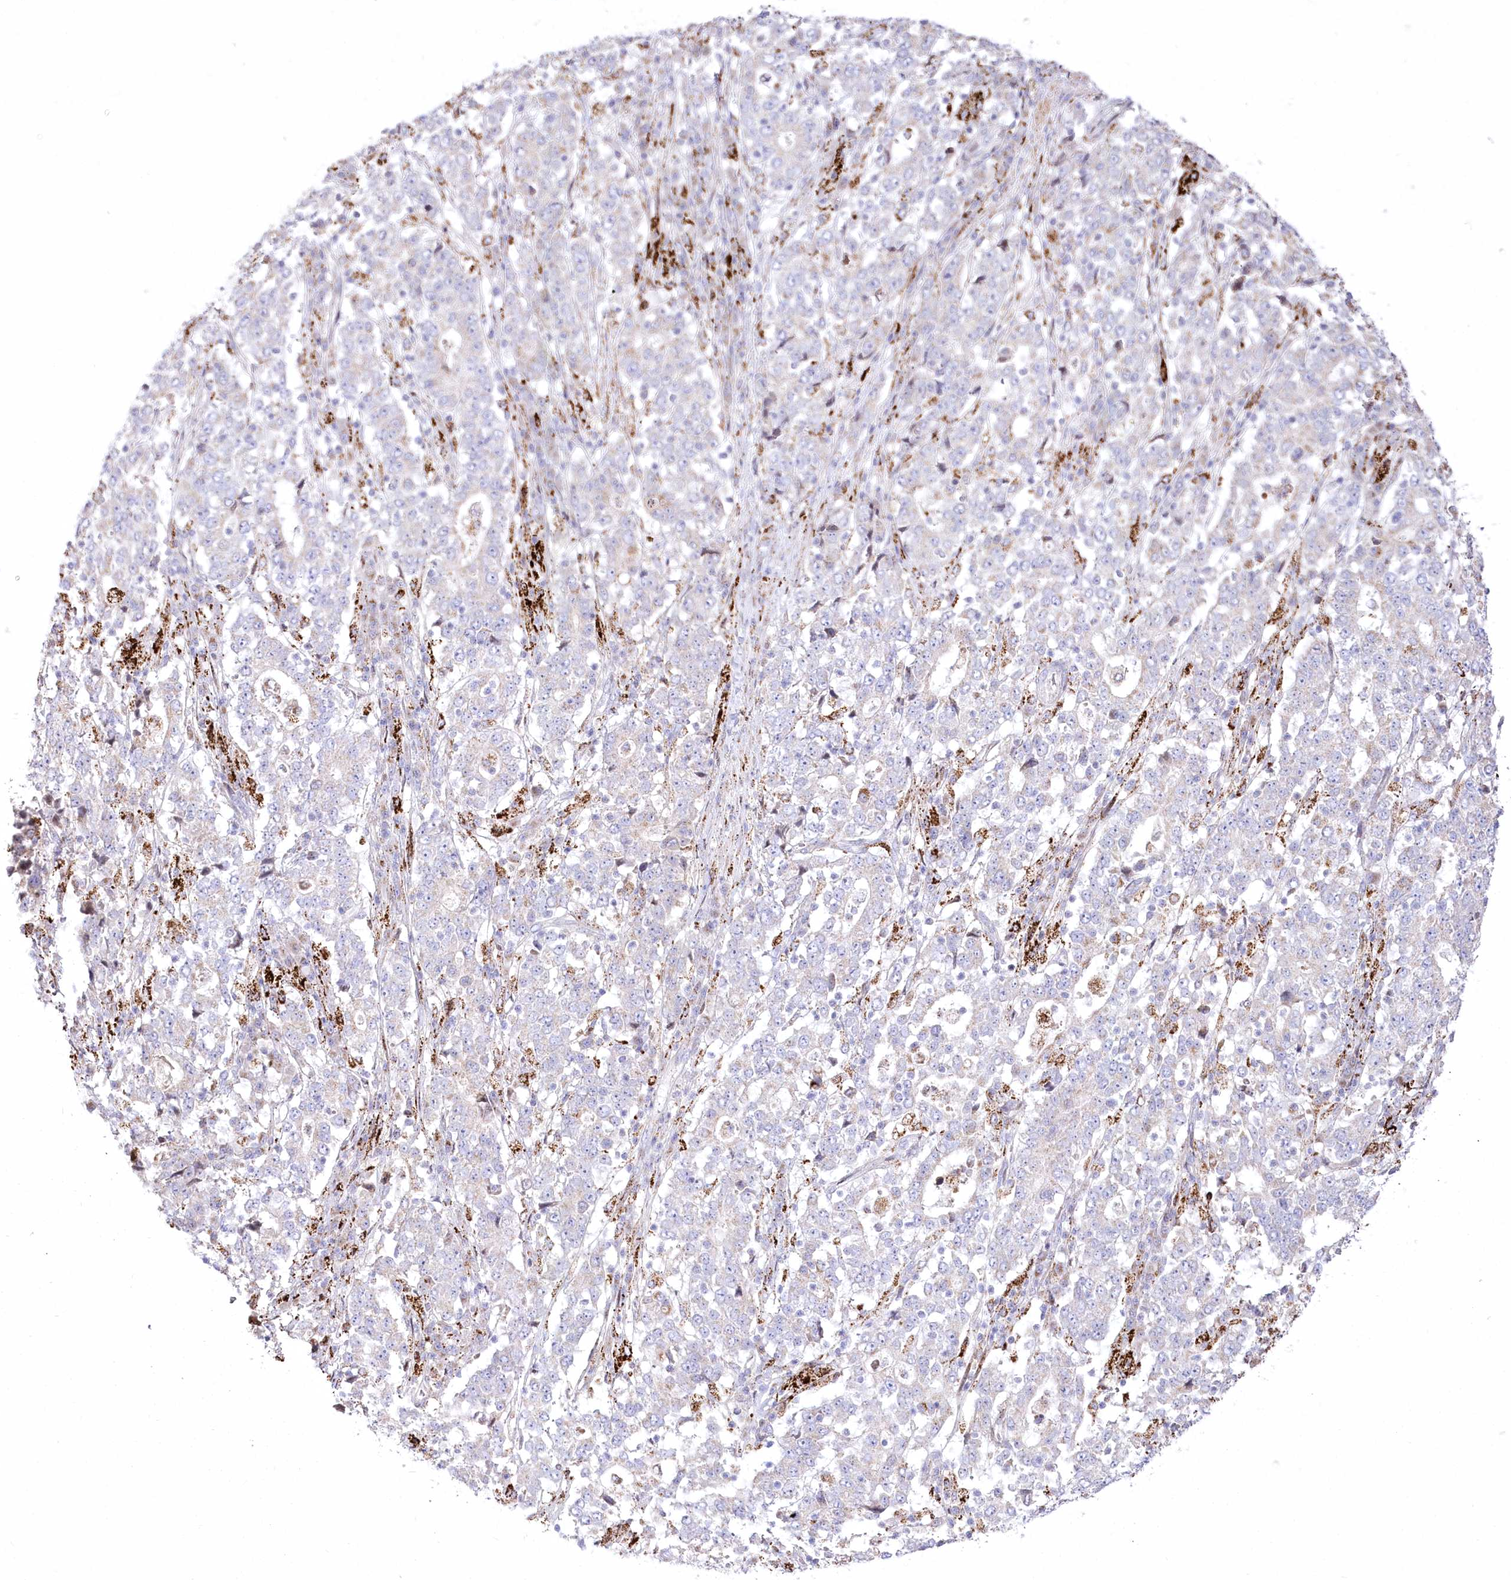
{"staining": {"intensity": "negative", "quantity": "none", "location": "none"}, "tissue": "stomach cancer", "cell_type": "Tumor cells", "image_type": "cancer", "snomed": [{"axis": "morphology", "description": "Adenocarcinoma, NOS"}, {"axis": "topography", "description": "Stomach"}], "caption": "Immunohistochemistry (IHC) of human stomach cancer (adenocarcinoma) exhibits no expression in tumor cells.", "gene": "CEP164", "patient": {"sex": "male", "age": 59}}